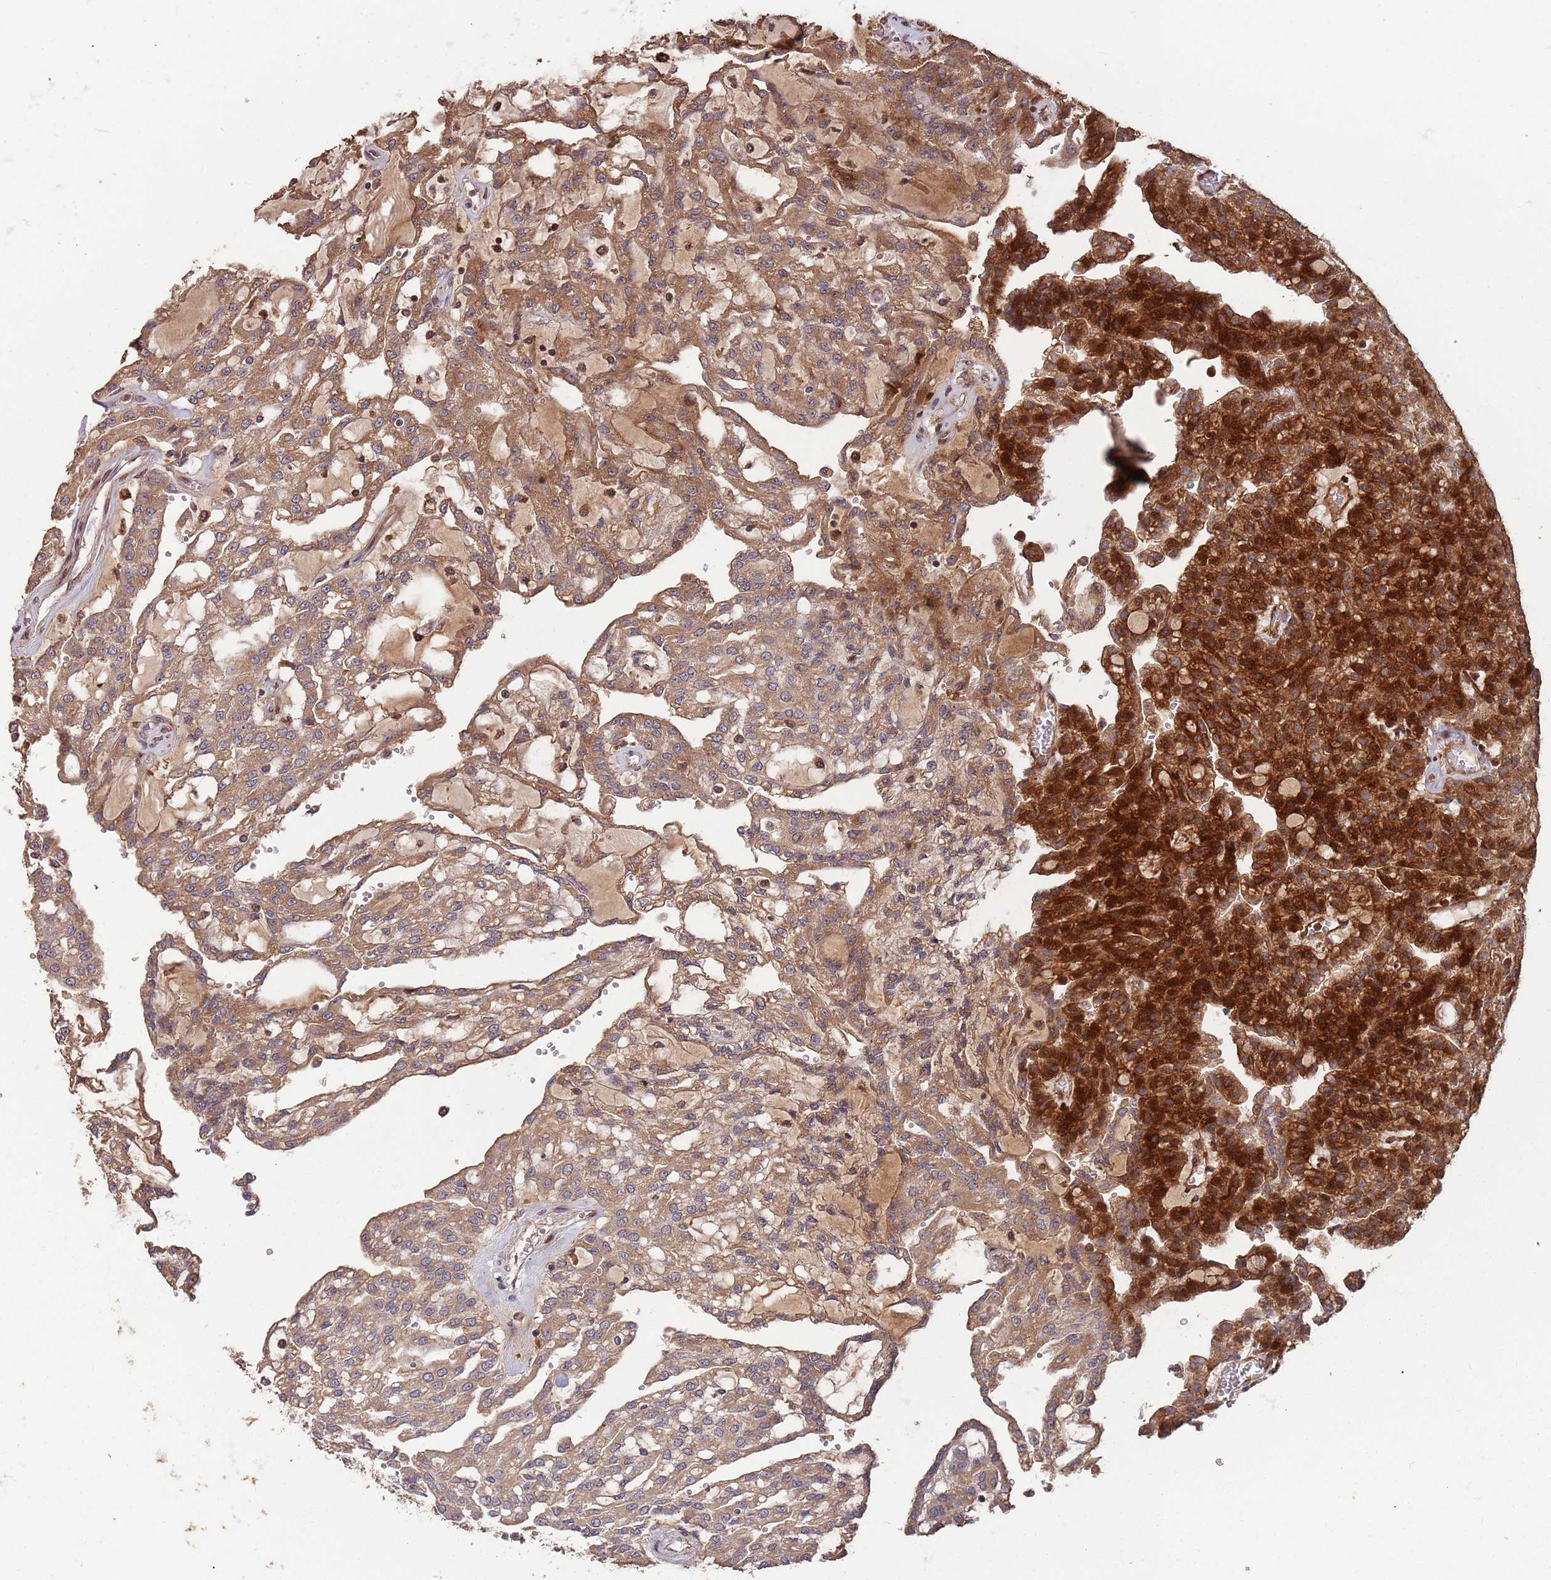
{"staining": {"intensity": "strong", "quantity": "25%-75%", "location": "cytoplasmic/membranous,nuclear"}, "tissue": "renal cancer", "cell_type": "Tumor cells", "image_type": "cancer", "snomed": [{"axis": "morphology", "description": "Adenocarcinoma, NOS"}, {"axis": "topography", "description": "Kidney"}], "caption": "Immunohistochemical staining of adenocarcinoma (renal) reveals high levels of strong cytoplasmic/membranous and nuclear protein staining in about 25%-75% of tumor cells.", "gene": "ZNF428", "patient": {"sex": "male", "age": 63}}